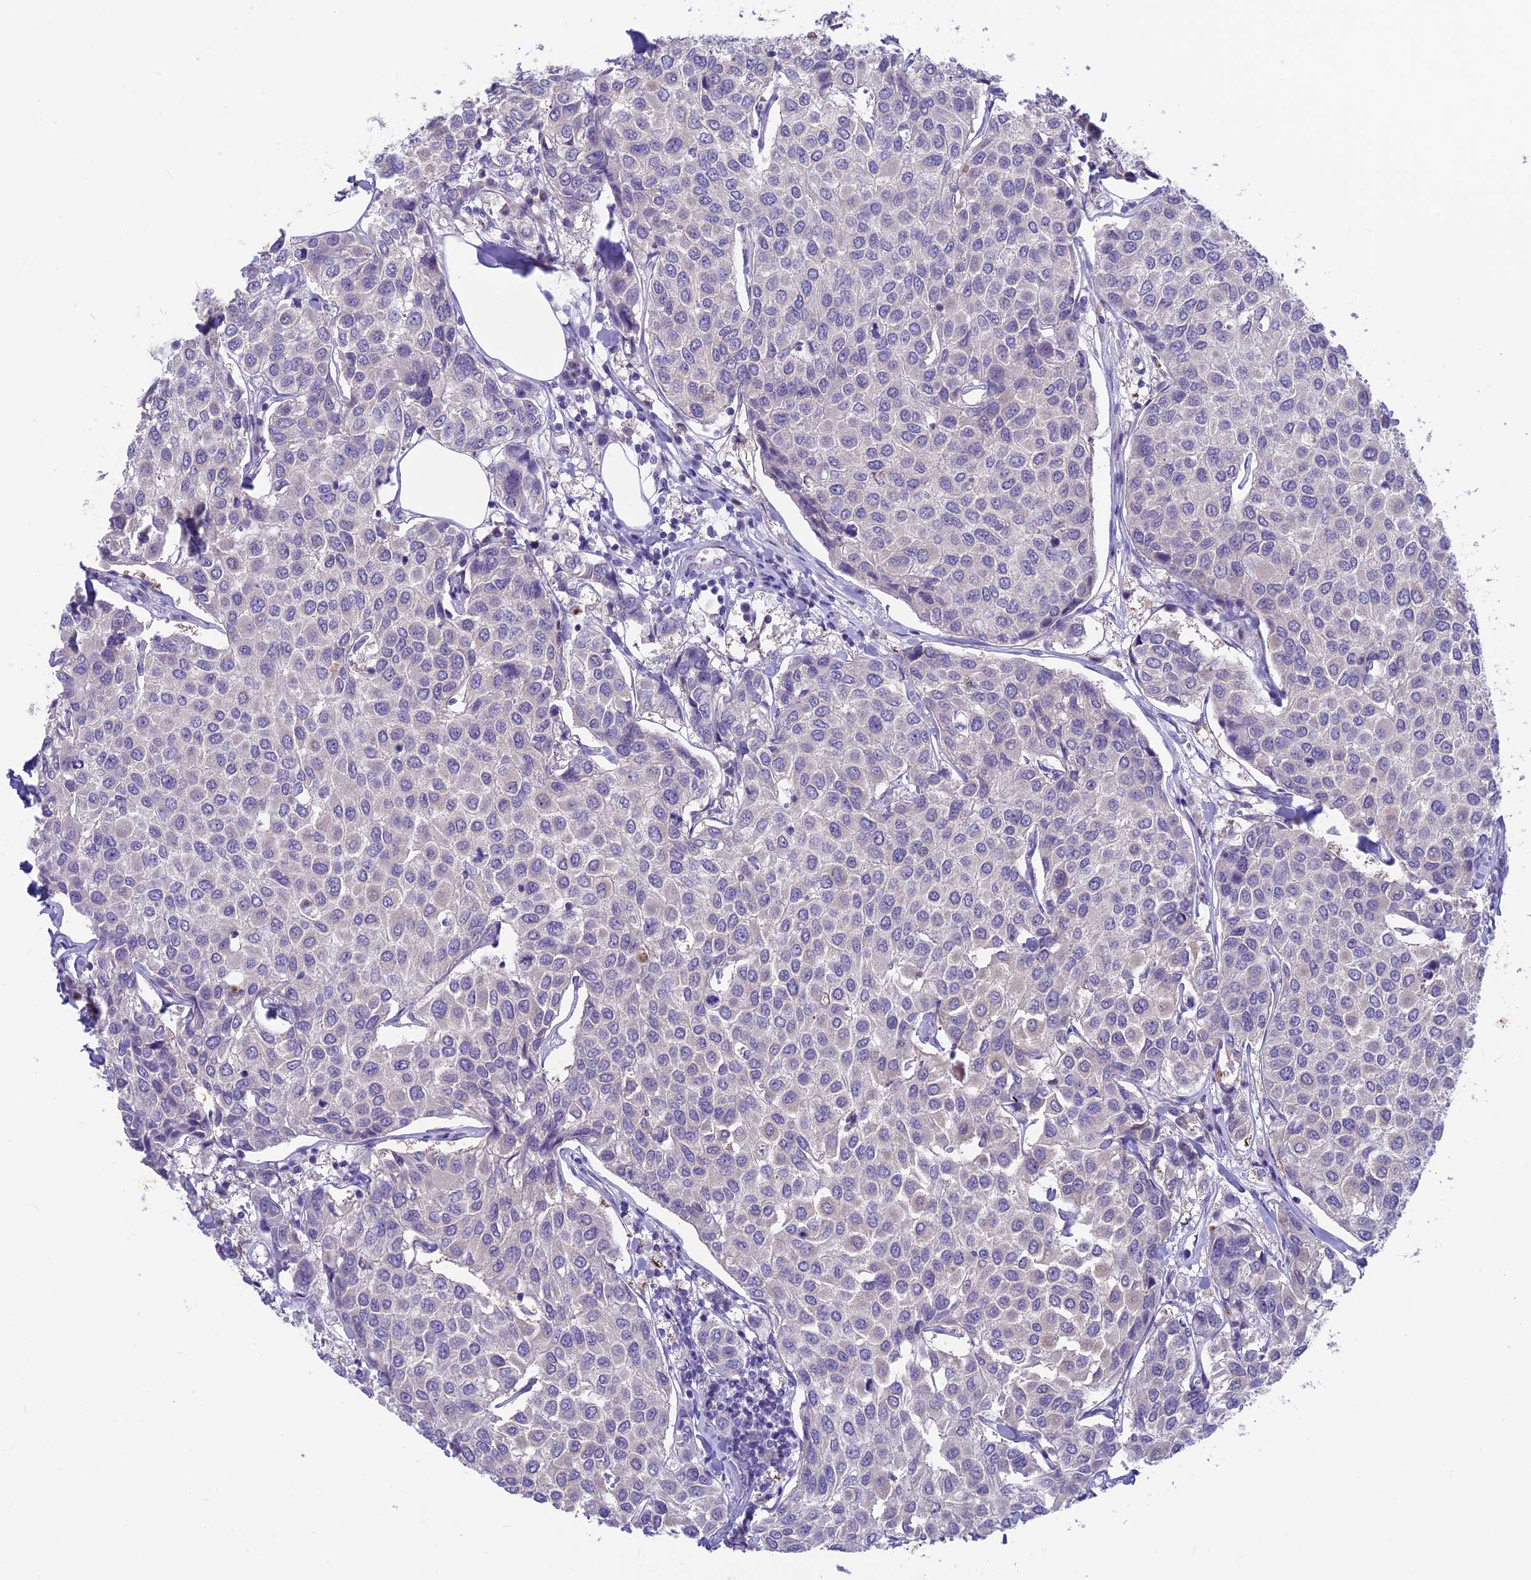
{"staining": {"intensity": "negative", "quantity": "none", "location": "none"}, "tissue": "breast cancer", "cell_type": "Tumor cells", "image_type": "cancer", "snomed": [{"axis": "morphology", "description": "Duct carcinoma"}, {"axis": "topography", "description": "Breast"}], "caption": "Immunohistochemistry photomicrograph of neoplastic tissue: human breast infiltrating ductal carcinoma stained with DAB exhibits no significant protein positivity in tumor cells.", "gene": "SNTN", "patient": {"sex": "female", "age": 55}}